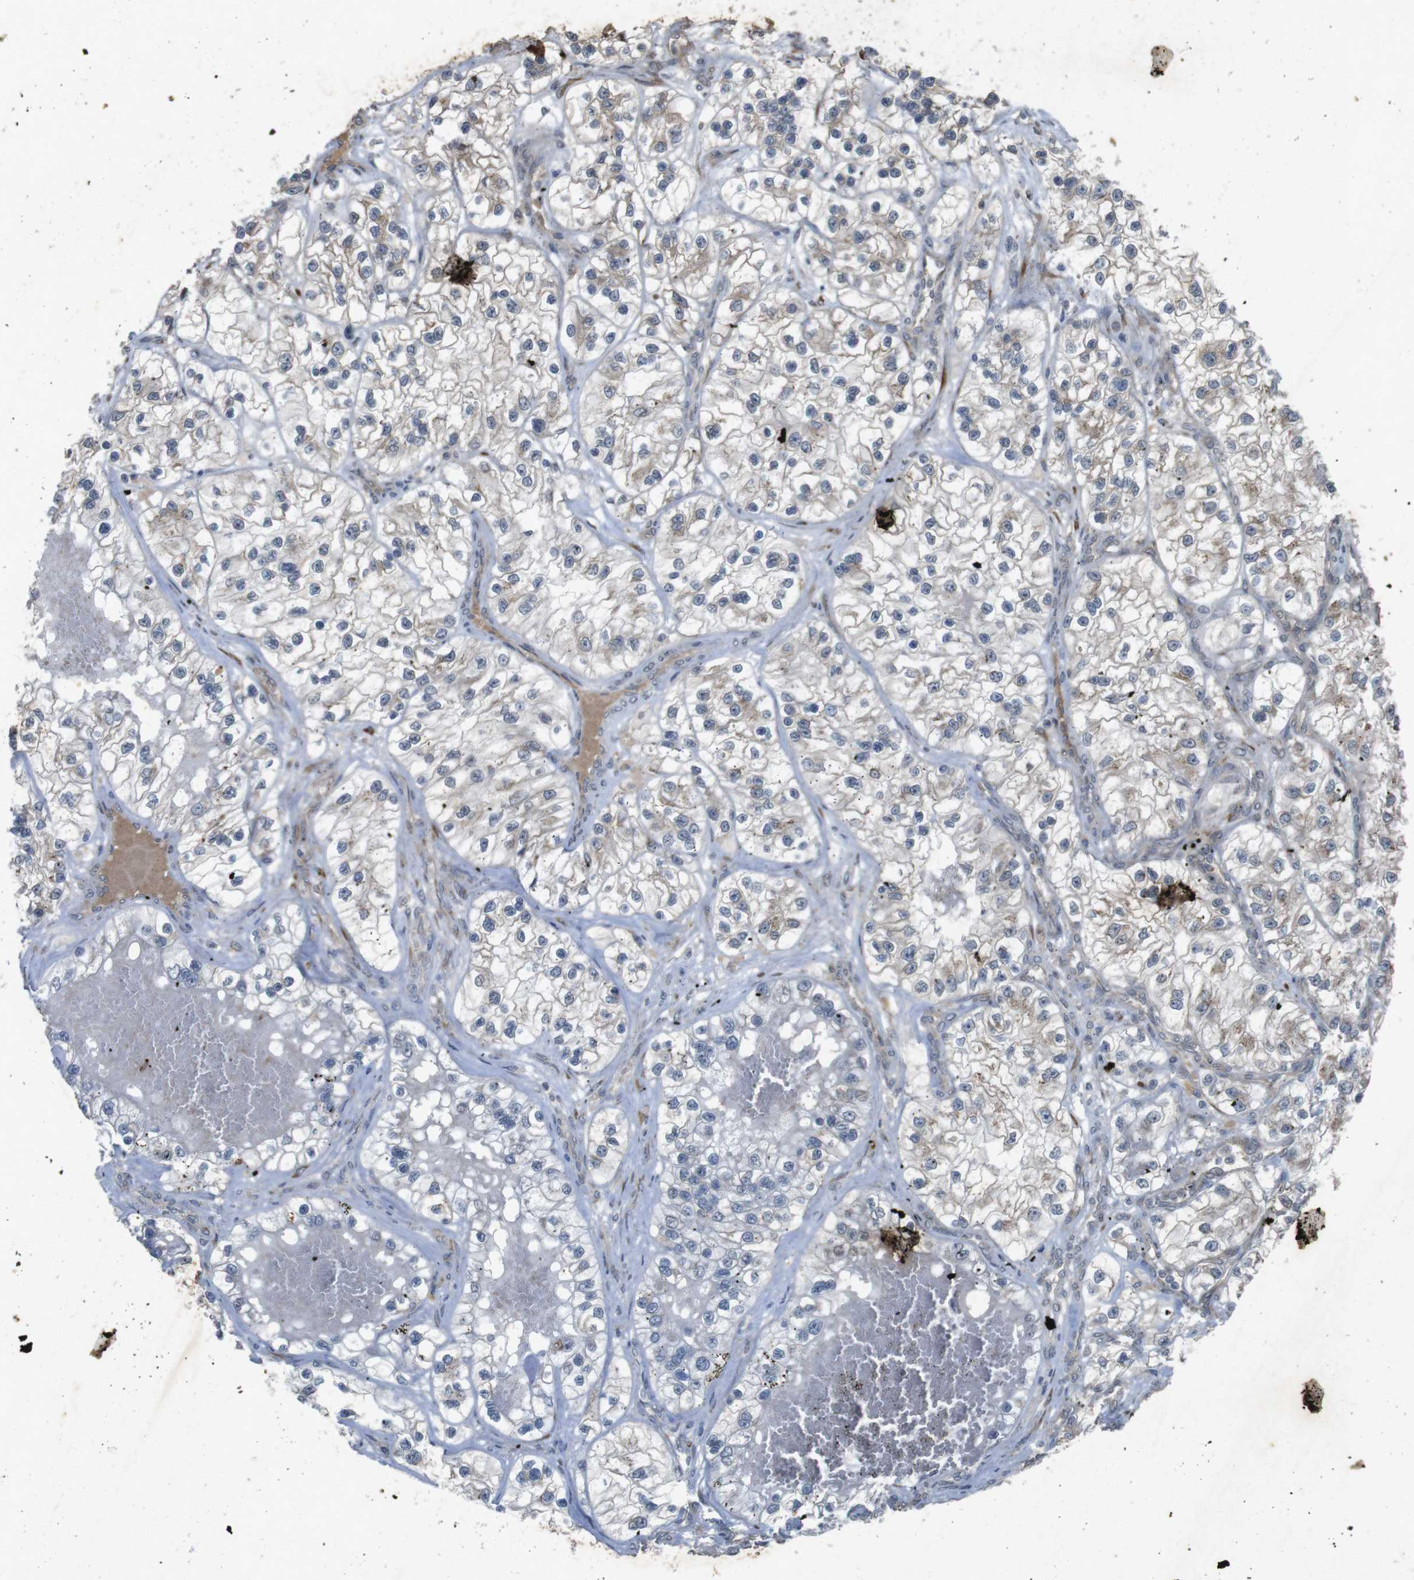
{"staining": {"intensity": "weak", "quantity": "<25%", "location": "cytoplasmic/membranous"}, "tissue": "renal cancer", "cell_type": "Tumor cells", "image_type": "cancer", "snomed": [{"axis": "morphology", "description": "Adenocarcinoma, NOS"}, {"axis": "topography", "description": "Kidney"}], "caption": "Human renal cancer stained for a protein using IHC displays no positivity in tumor cells.", "gene": "FLCN", "patient": {"sex": "female", "age": 57}}